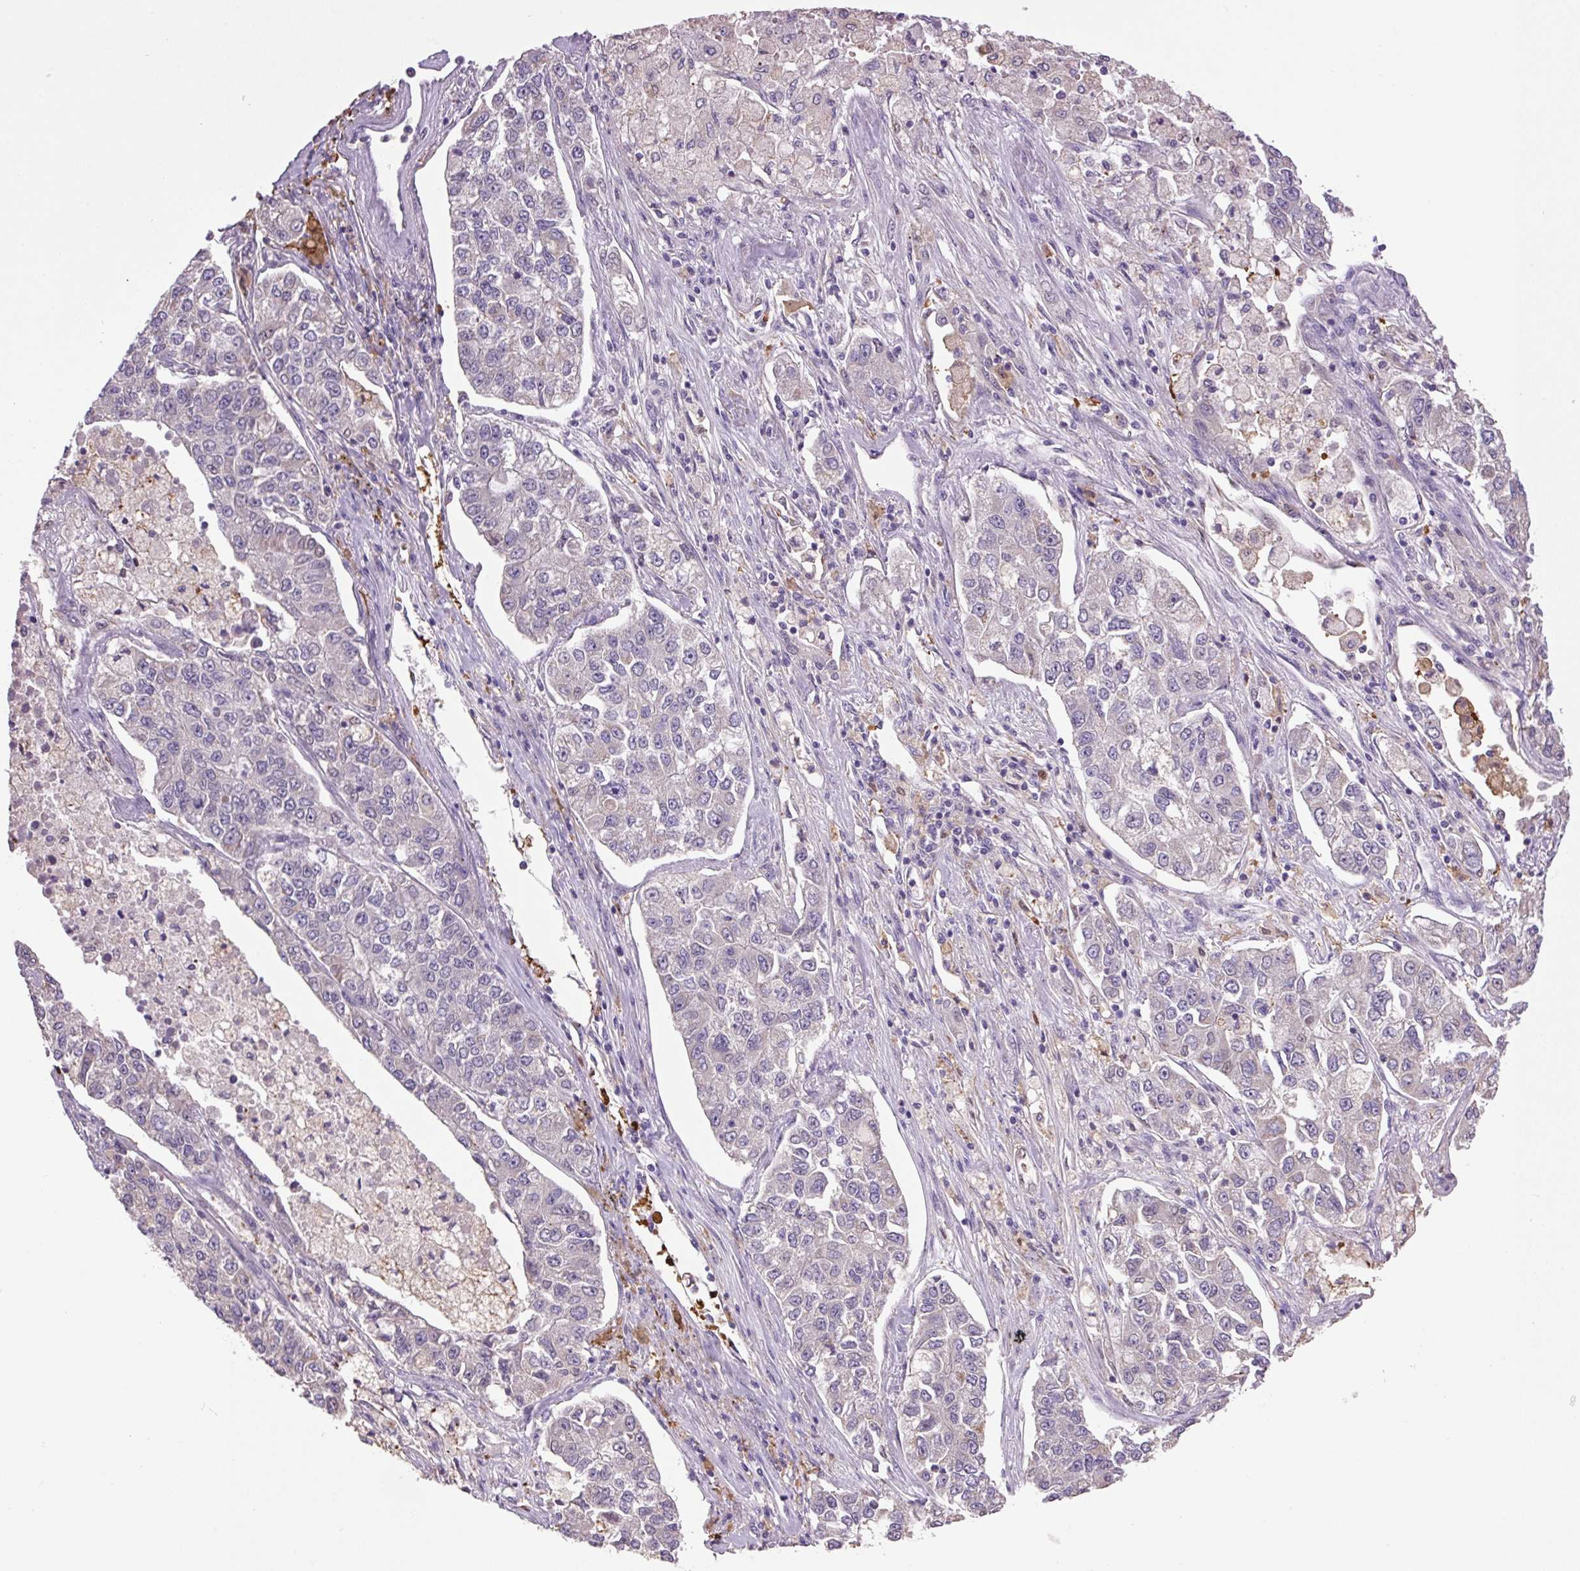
{"staining": {"intensity": "negative", "quantity": "none", "location": "none"}, "tissue": "lung cancer", "cell_type": "Tumor cells", "image_type": "cancer", "snomed": [{"axis": "morphology", "description": "Adenocarcinoma, NOS"}, {"axis": "topography", "description": "Lung"}], "caption": "The immunohistochemistry photomicrograph has no significant staining in tumor cells of lung cancer (adenocarcinoma) tissue.", "gene": "SGF29", "patient": {"sex": "male", "age": 49}}